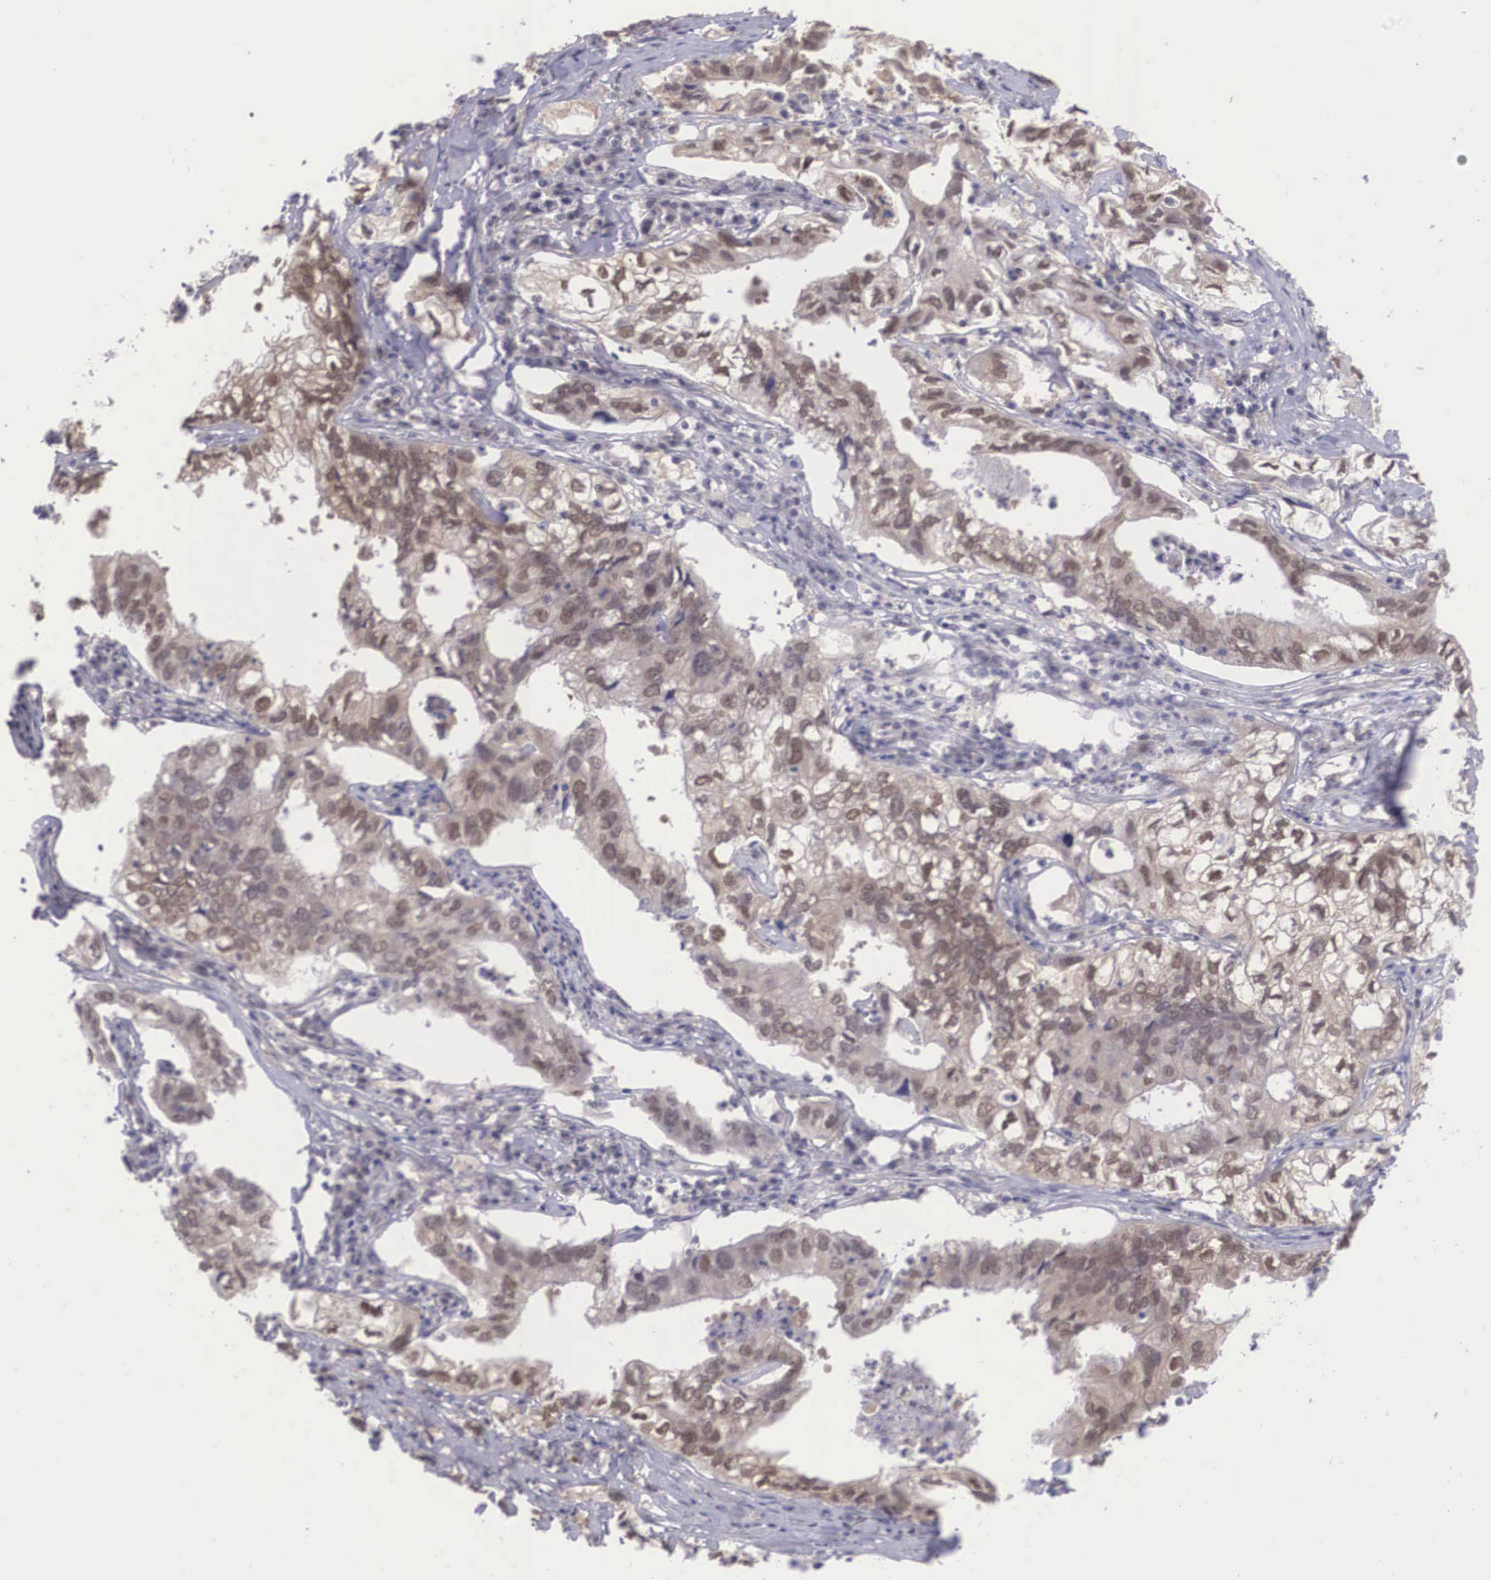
{"staining": {"intensity": "moderate", "quantity": ">75%", "location": "cytoplasmic/membranous,nuclear"}, "tissue": "lung cancer", "cell_type": "Tumor cells", "image_type": "cancer", "snomed": [{"axis": "morphology", "description": "Adenocarcinoma, NOS"}, {"axis": "topography", "description": "Lung"}], "caption": "Immunohistochemistry (IHC) image of lung cancer (adenocarcinoma) stained for a protein (brown), which displays medium levels of moderate cytoplasmic/membranous and nuclear staining in about >75% of tumor cells.", "gene": "NINL", "patient": {"sex": "male", "age": 48}}